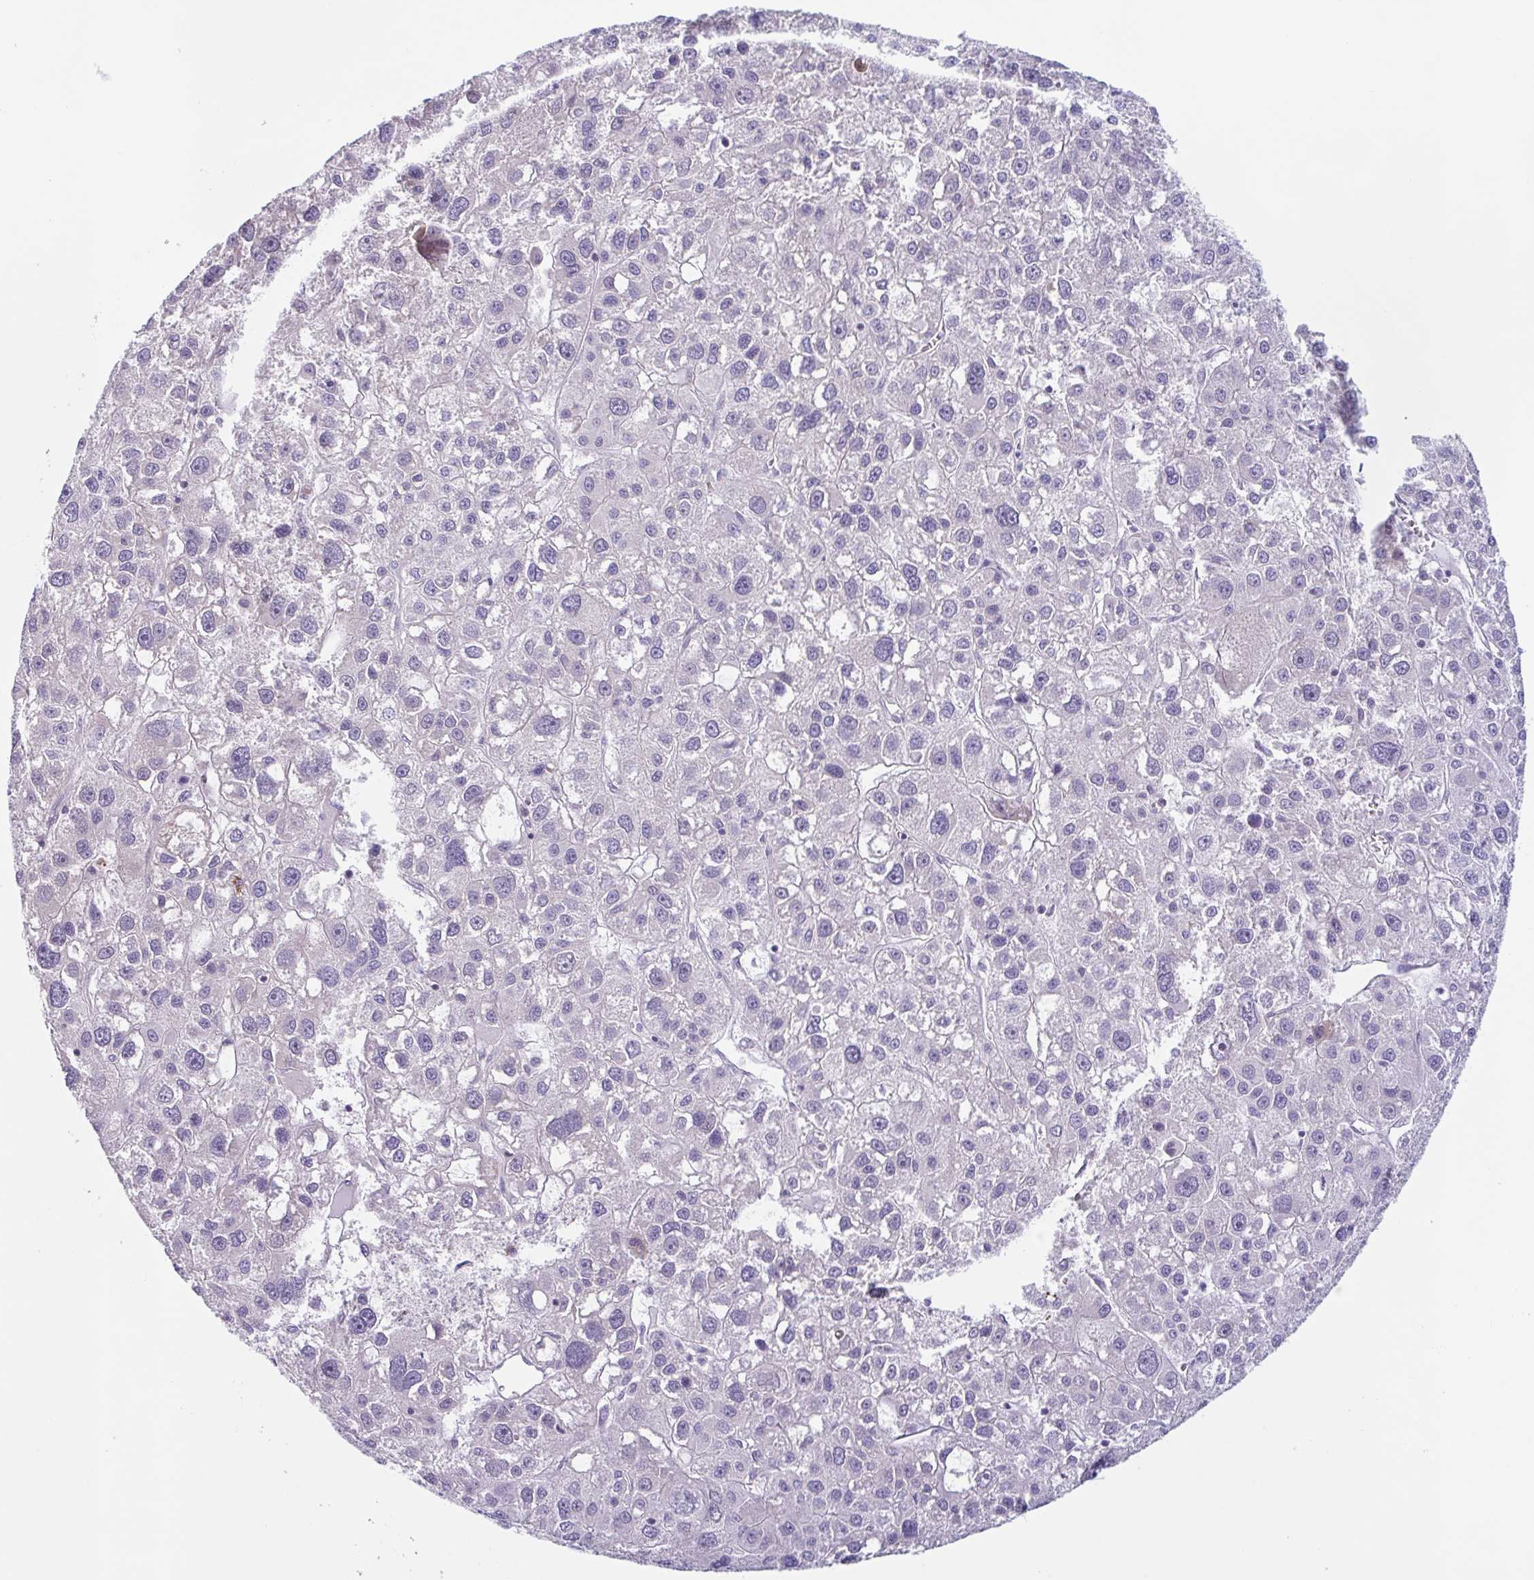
{"staining": {"intensity": "negative", "quantity": "none", "location": "none"}, "tissue": "liver cancer", "cell_type": "Tumor cells", "image_type": "cancer", "snomed": [{"axis": "morphology", "description": "Carcinoma, Hepatocellular, NOS"}, {"axis": "topography", "description": "Liver"}], "caption": "Histopathology image shows no protein expression in tumor cells of hepatocellular carcinoma (liver) tissue. (IHC, brightfield microscopy, high magnification).", "gene": "MYH10", "patient": {"sex": "male", "age": 73}}